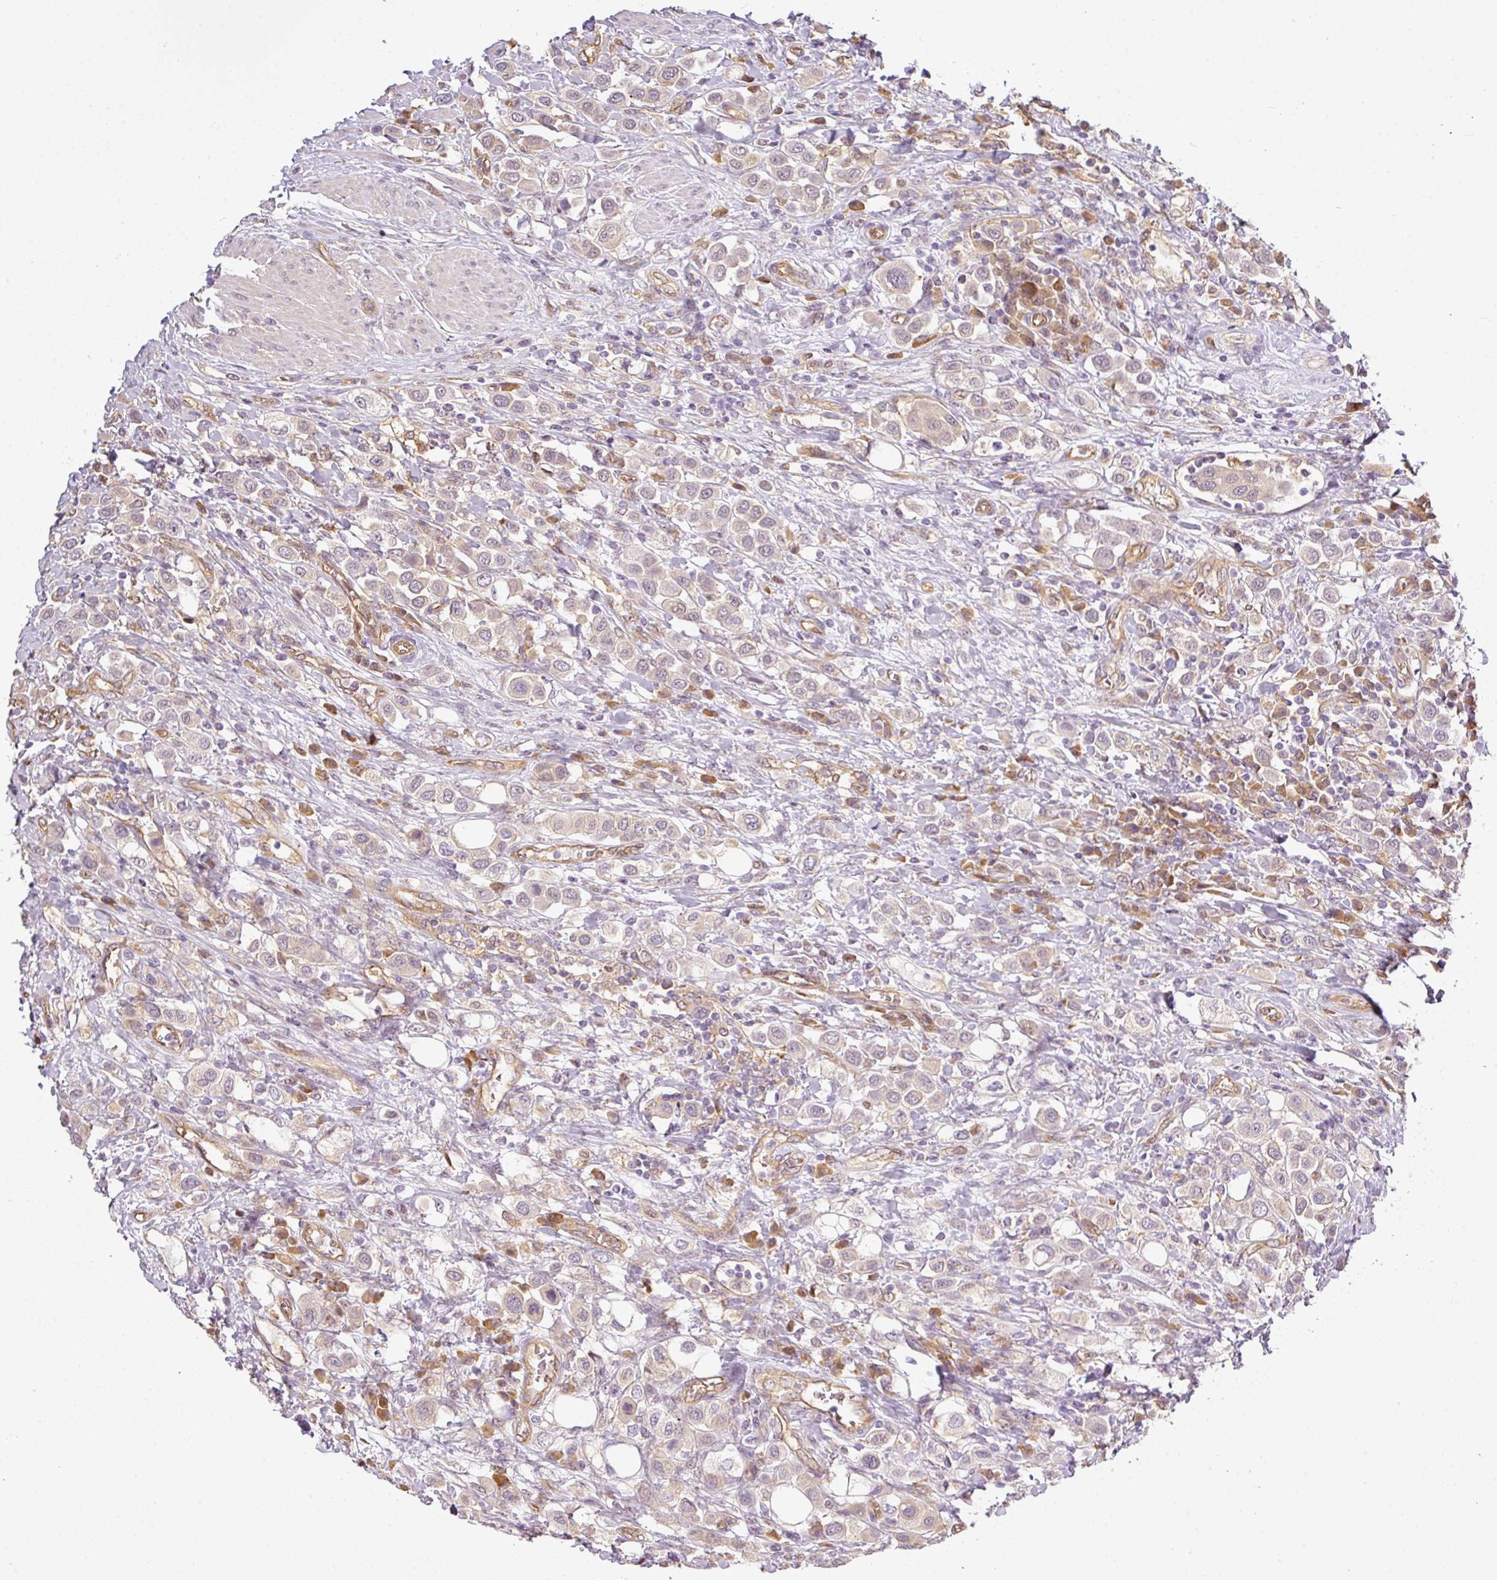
{"staining": {"intensity": "negative", "quantity": "none", "location": "none"}, "tissue": "urothelial cancer", "cell_type": "Tumor cells", "image_type": "cancer", "snomed": [{"axis": "morphology", "description": "Urothelial carcinoma, High grade"}, {"axis": "topography", "description": "Urinary bladder"}], "caption": "The photomicrograph reveals no significant expression in tumor cells of urothelial cancer. (DAB (3,3'-diaminobenzidine) immunohistochemistry visualized using brightfield microscopy, high magnification).", "gene": "ANKRD18A", "patient": {"sex": "male", "age": 50}}